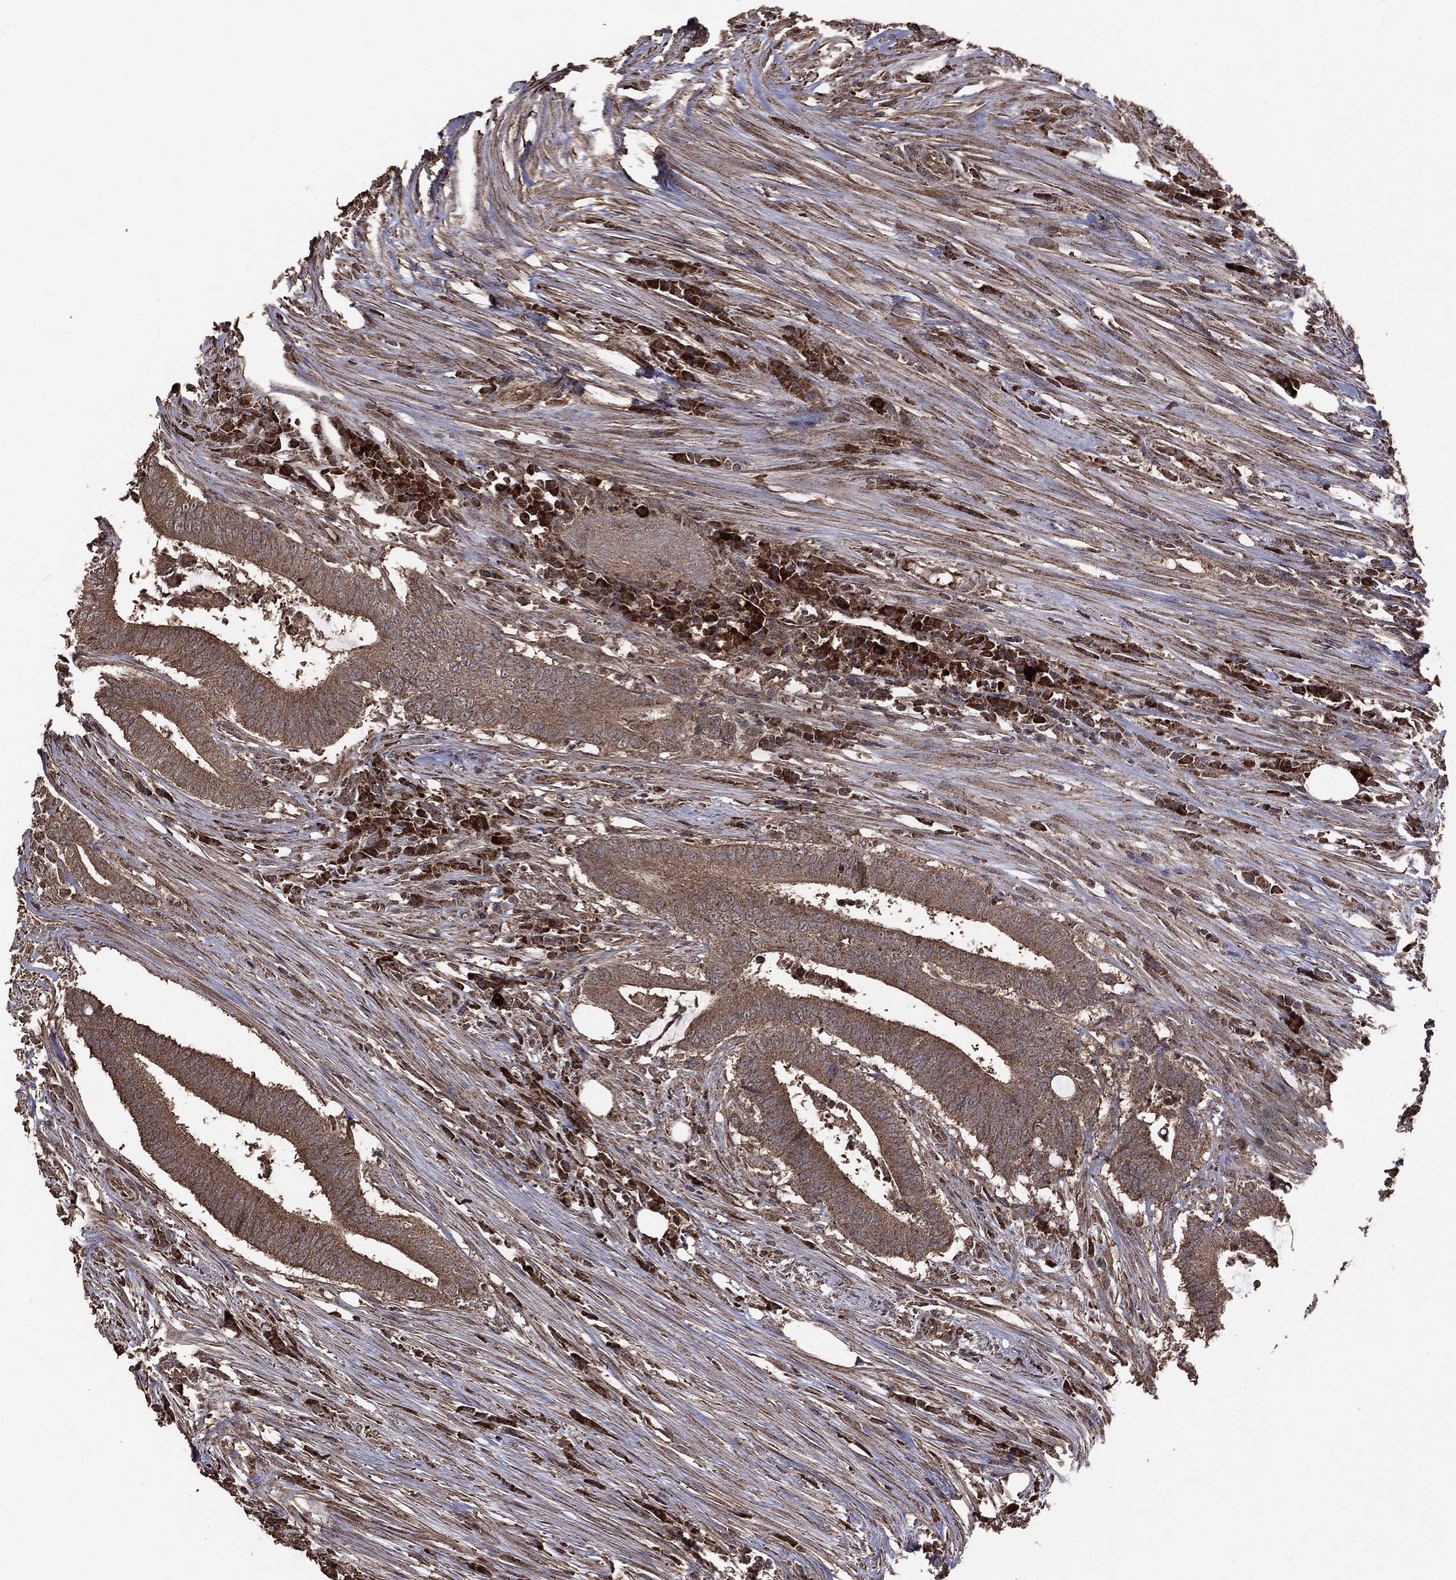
{"staining": {"intensity": "moderate", "quantity": ">75%", "location": "cytoplasmic/membranous"}, "tissue": "colorectal cancer", "cell_type": "Tumor cells", "image_type": "cancer", "snomed": [{"axis": "morphology", "description": "Adenocarcinoma, NOS"}, {"axis": "topography", "description": "Colon"}], "caption": "This image demonstrates immunohistochemistry staining of human adenocarcinoma (colorectal), with medium moderate cytoplasmic/membranous positivity in approximately >75% of tumor cells.", "gene": "MTOR", "patient": {"sex": "female", "age": 43}}